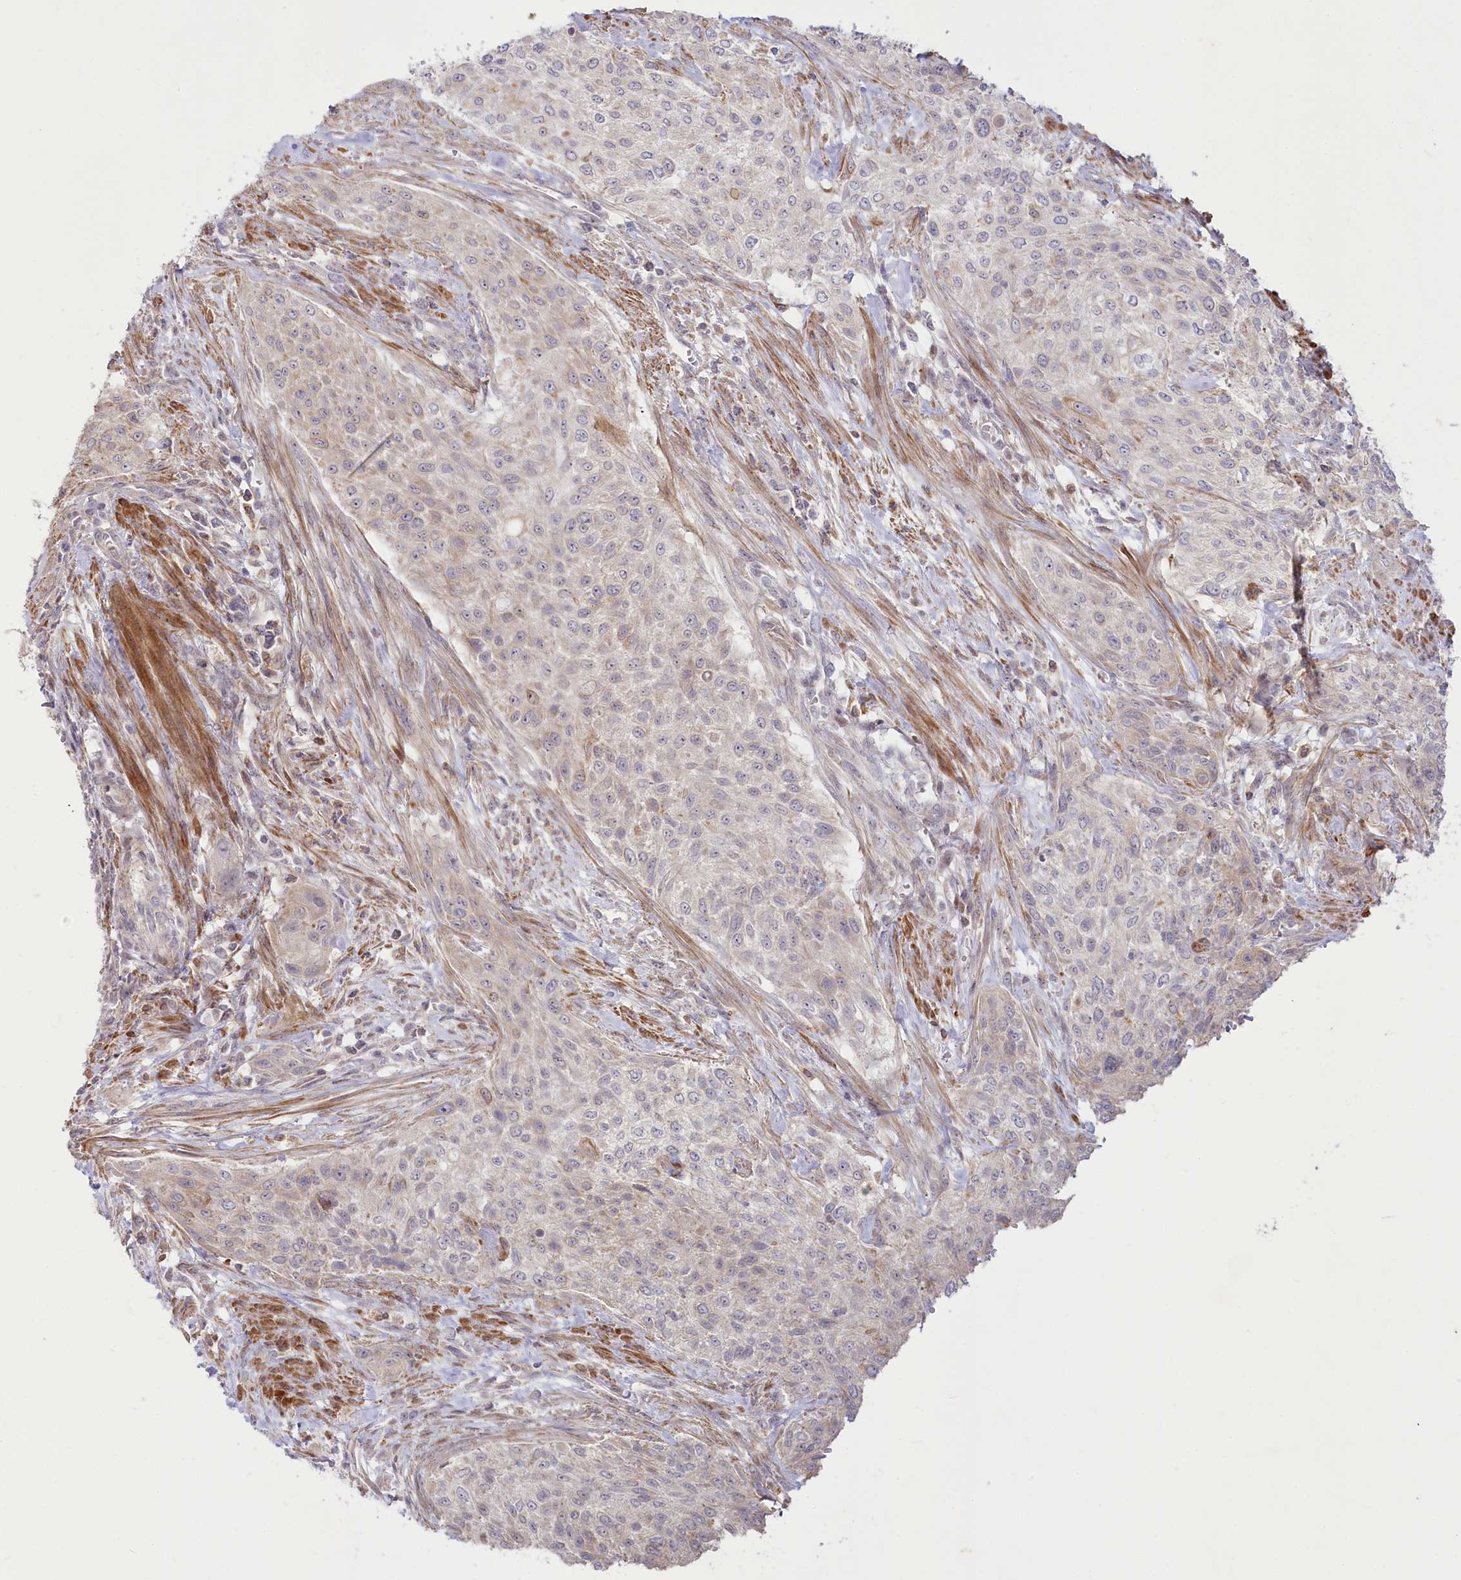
{"staining": {"intensity": "weak", "quantity": "<25%", "location": "cytoplasmic/membranous"}, "tissue": "urothelial cancer", "cell_type": "Tumor cells", "image_type": "cancer", "snomed": [{"axis": "morphology", "description": "Normal tissue, NOS"}, {"axis": "morphology", "description": "Urothelial carcinoma, NOS"}, {"axis": "topography", "description": "Urinary bladder"}, {"axis": "topography", "description": "Peripheral nerve tissue"}], "caption": "This is an immunohistochemistry micrograph of urothelial cancer. There is no expression in tumor cells.", "gene": "MTG1", "patient": {"sex": "male", "age": 35}}